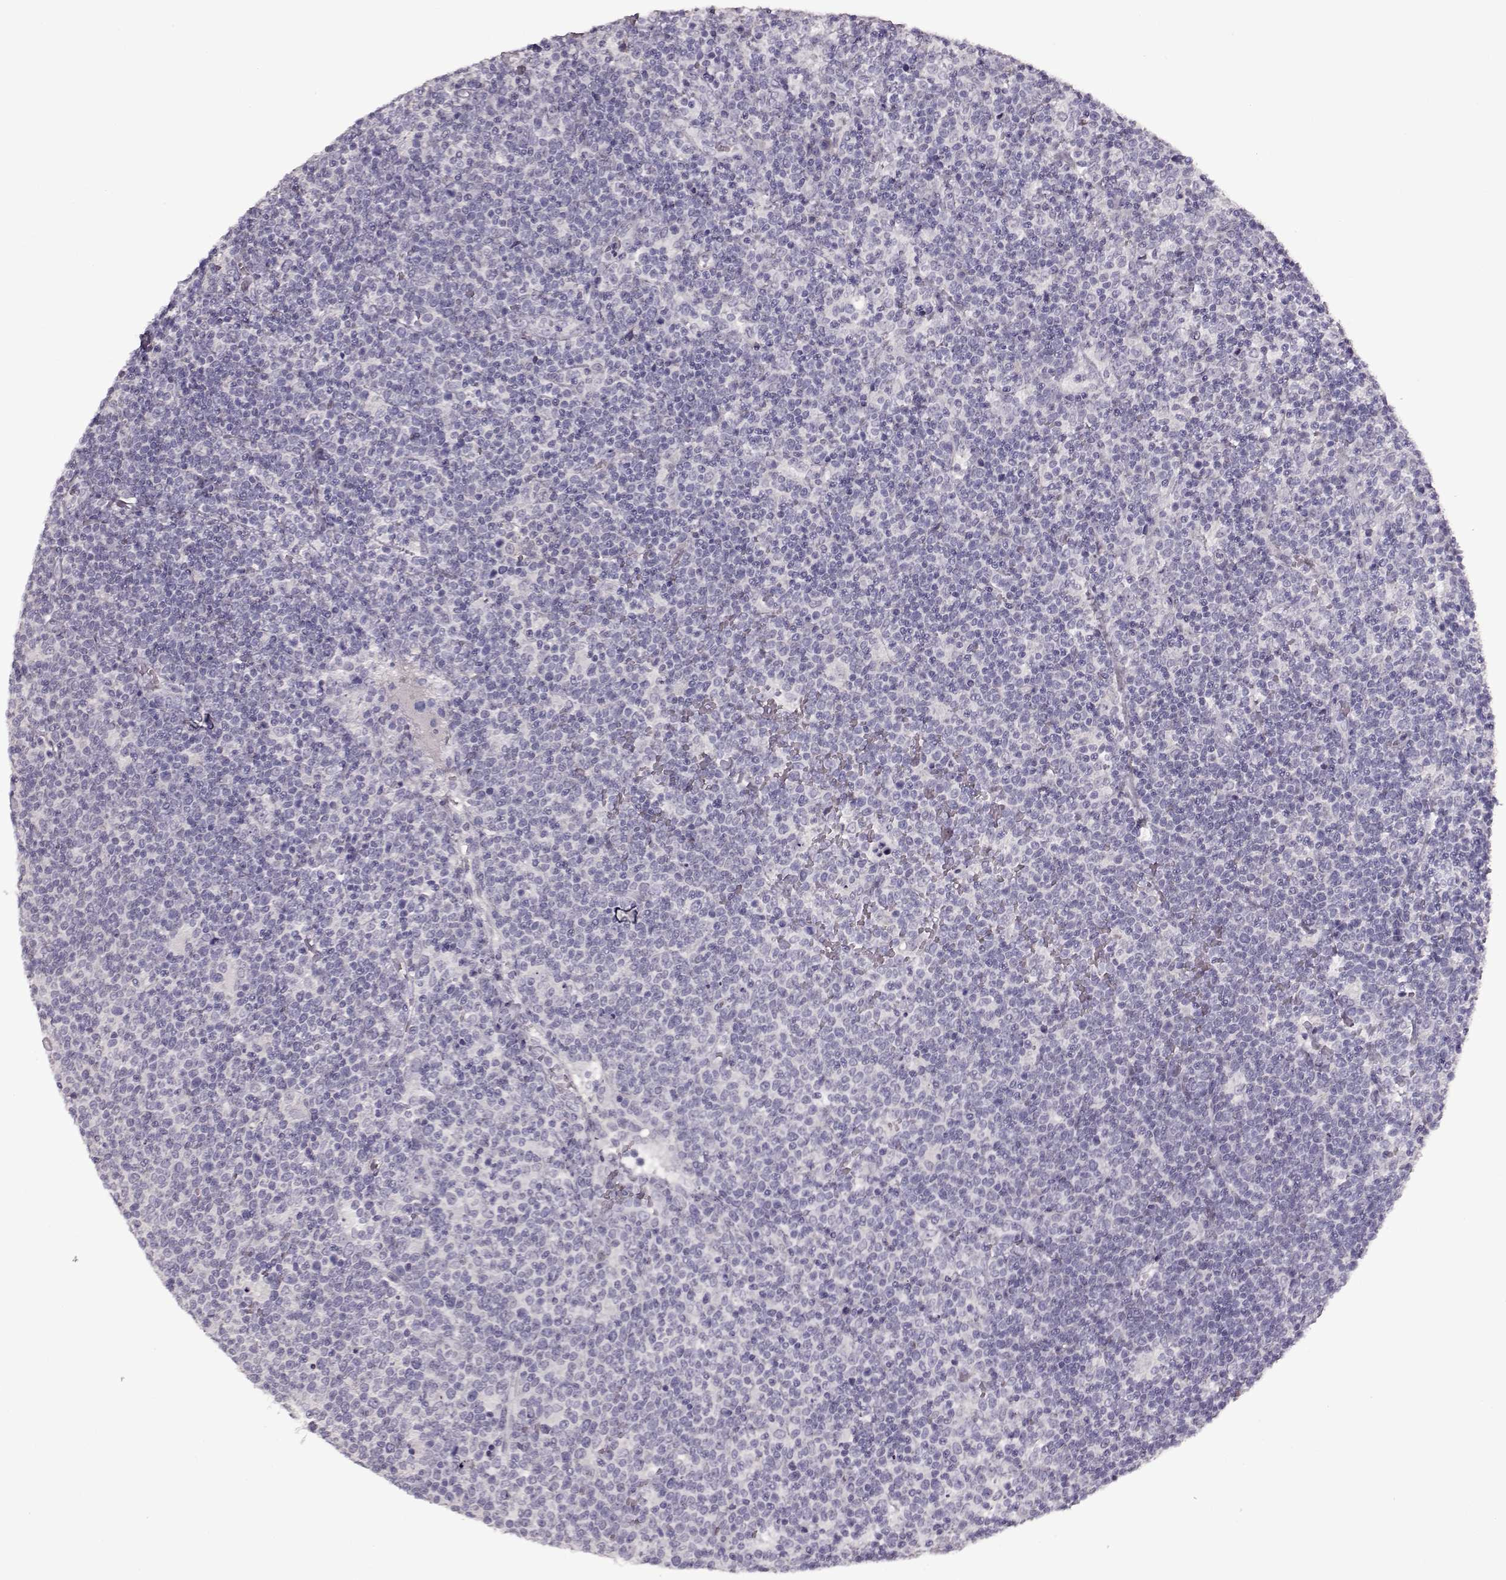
{"staining": {"intensity": "negative", "quantity": "none", "location": "none"}, "tissue": "lymphoma", "cell_type": "Tumor cells", "image_type": "cancer", "snomed": [{"axis": "morphology", "description": "Malignant lymphoma, non-Hodgkin's type, High grade"}, {"axis": "topography", "description": "Lymph node"}], "caption": "Tumor cells are negative for protein expression in human malignant lymphoma, non-Hodgkin's type (high-grade). (DAB (3,3'-diaminobenzidine) immunohistochemistry visualized using brightfield microscopy, high magnification).", "gene": "FSHB", "patient": {"sex": "male", "age": 61}}